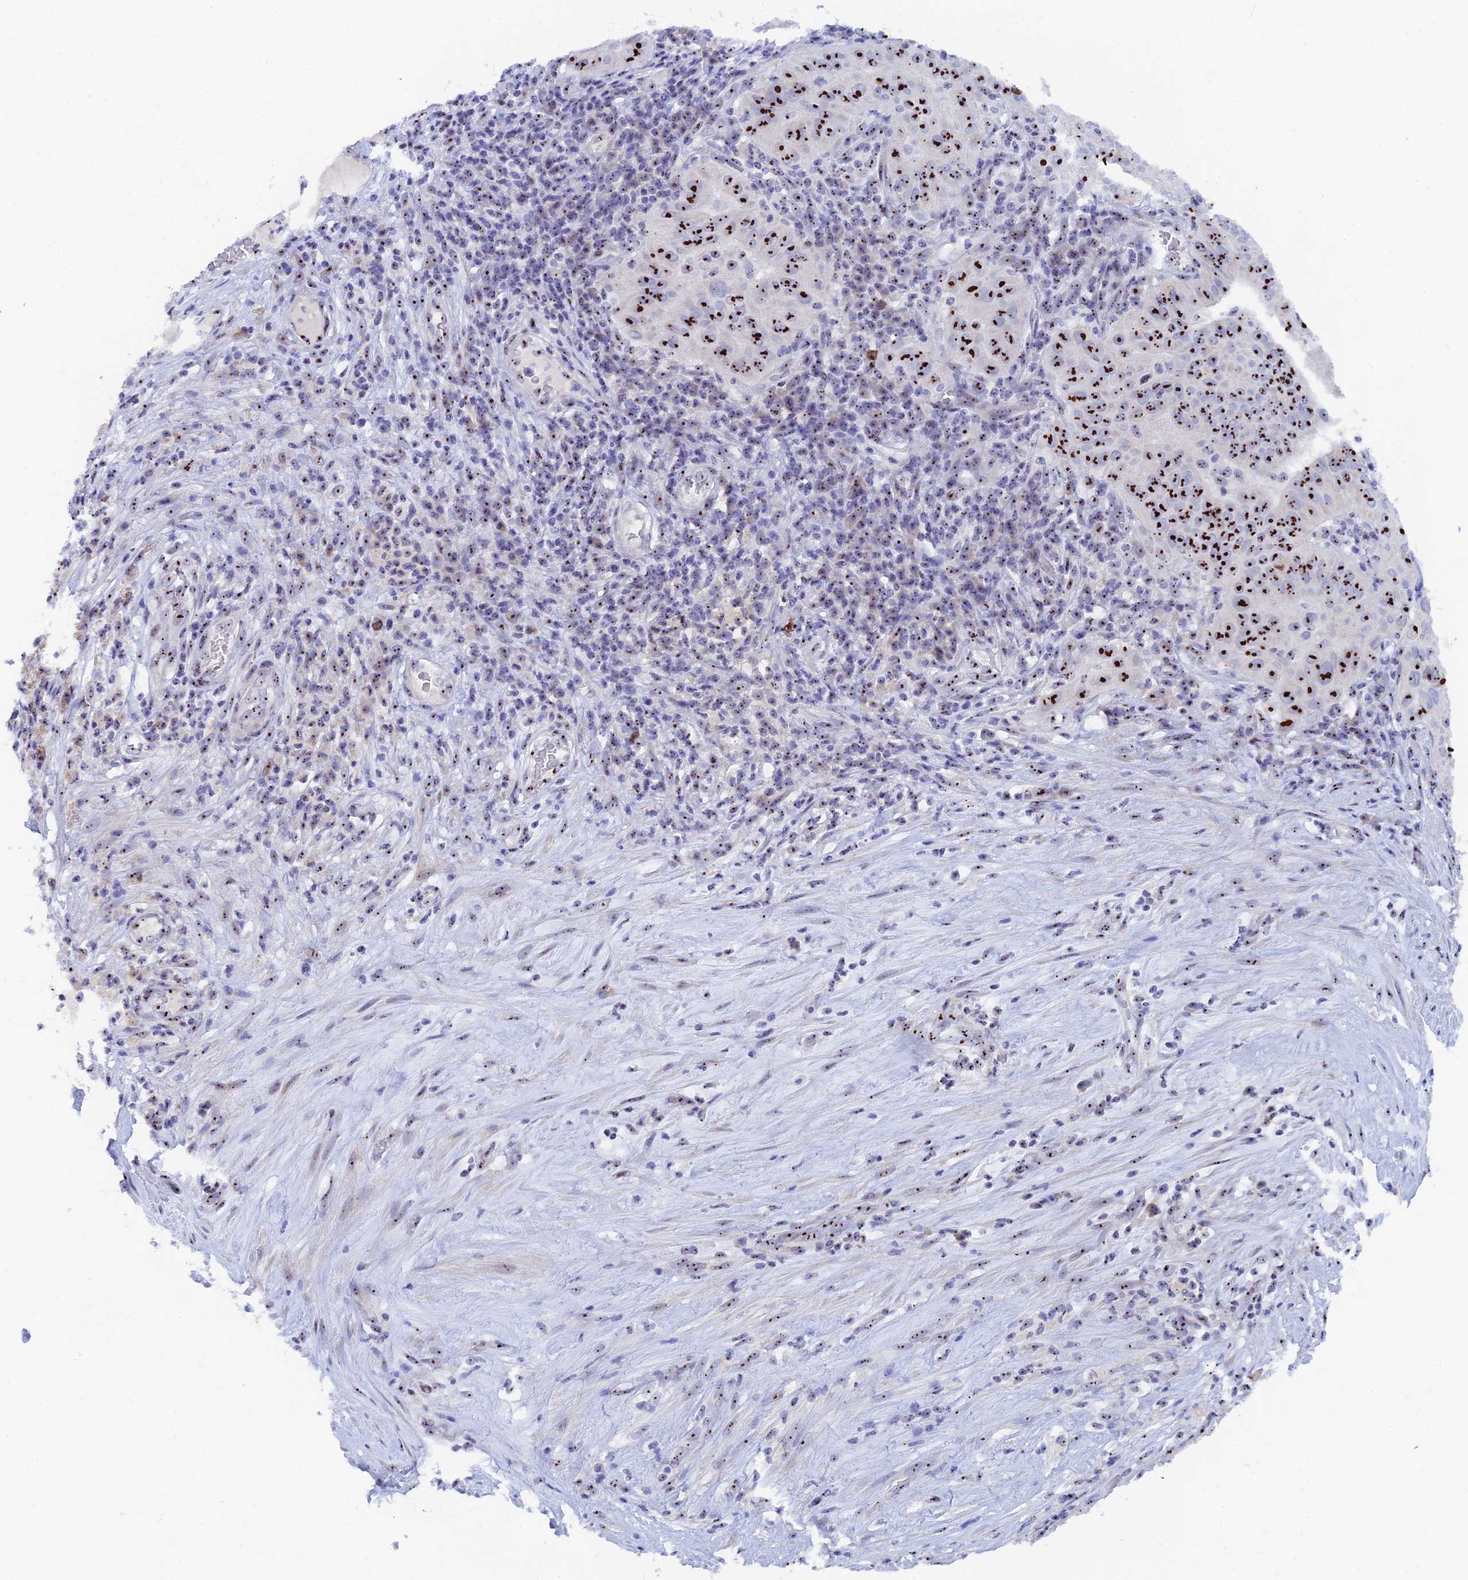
{"staining": {"intensity": "strong", "quantity": ">75%", "location": "nuclear"}, "tissue": "pancreatic cancer", "cell_type": "Tumor cells", "image_type": "cancer", "snomed": [{"axis": "morphology", "description": "Adenocarcinoma, NOS"}, {"axis": "topography", "description": "Pancreas"}], "caption": "Immunohistochemical staining of human pancreatic adenocarcinoma shows high levels of strong nuclear protein staining in about >75% of tumor cells.", "gene": "RSL1D1", "patient": {"sex": "male", "age": 63}}